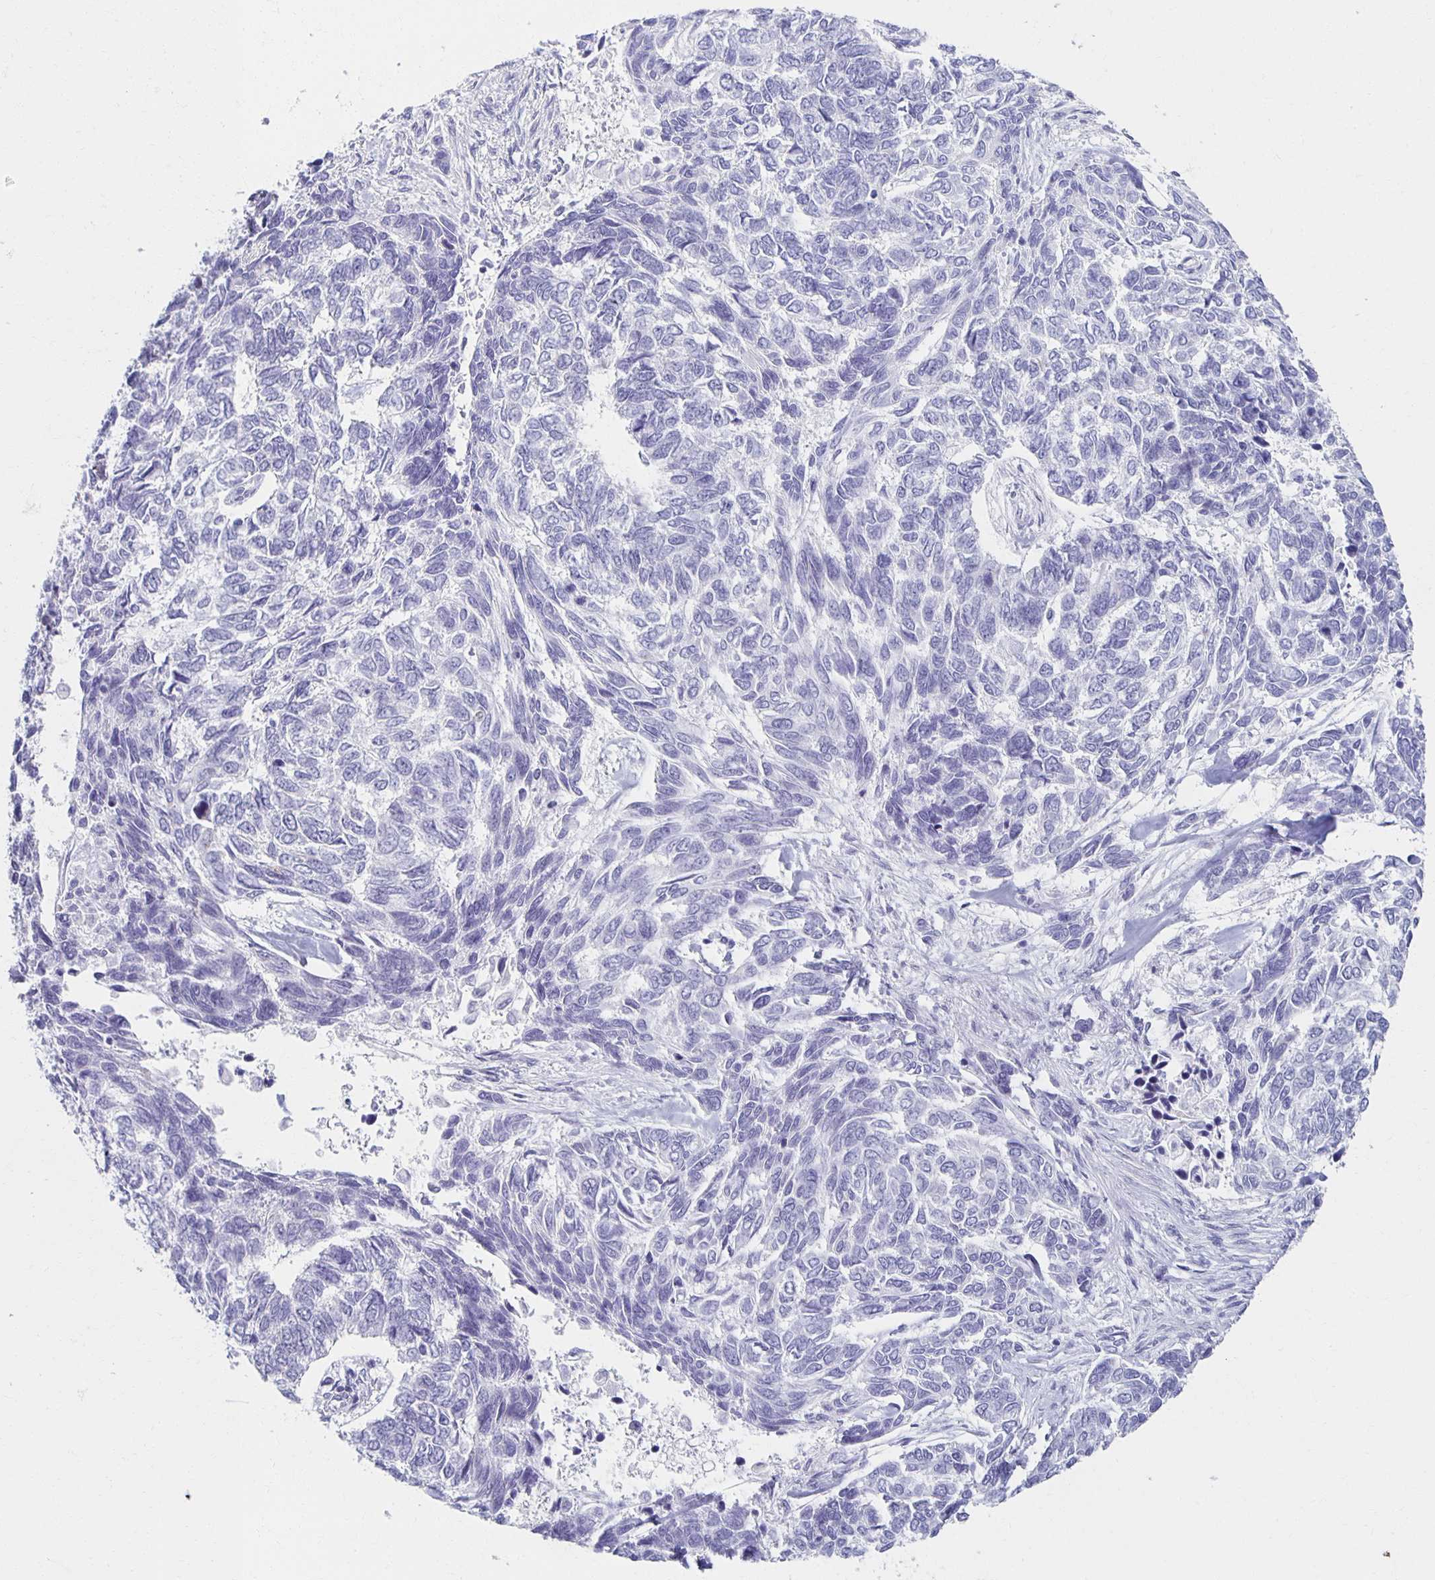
{"staining": {"intensity": "negative", "quantity": "none", "location": "none"}, "tissue": "skin cancer", "cell_type": "Tumor cells", "image_type": "cancer", "snomed": [{"axis": "morphology", "description": "Basal cell carcinoma"}, {"axis": "topography", "description": "Skin"}], "caption": "Immunohistochemical staining of human skin cancer (basal cell carcinoma) demonstrates no significant staining in tumor cells.", "gene": "TEX44", "patient": {"sex": "female", "age": 65}}